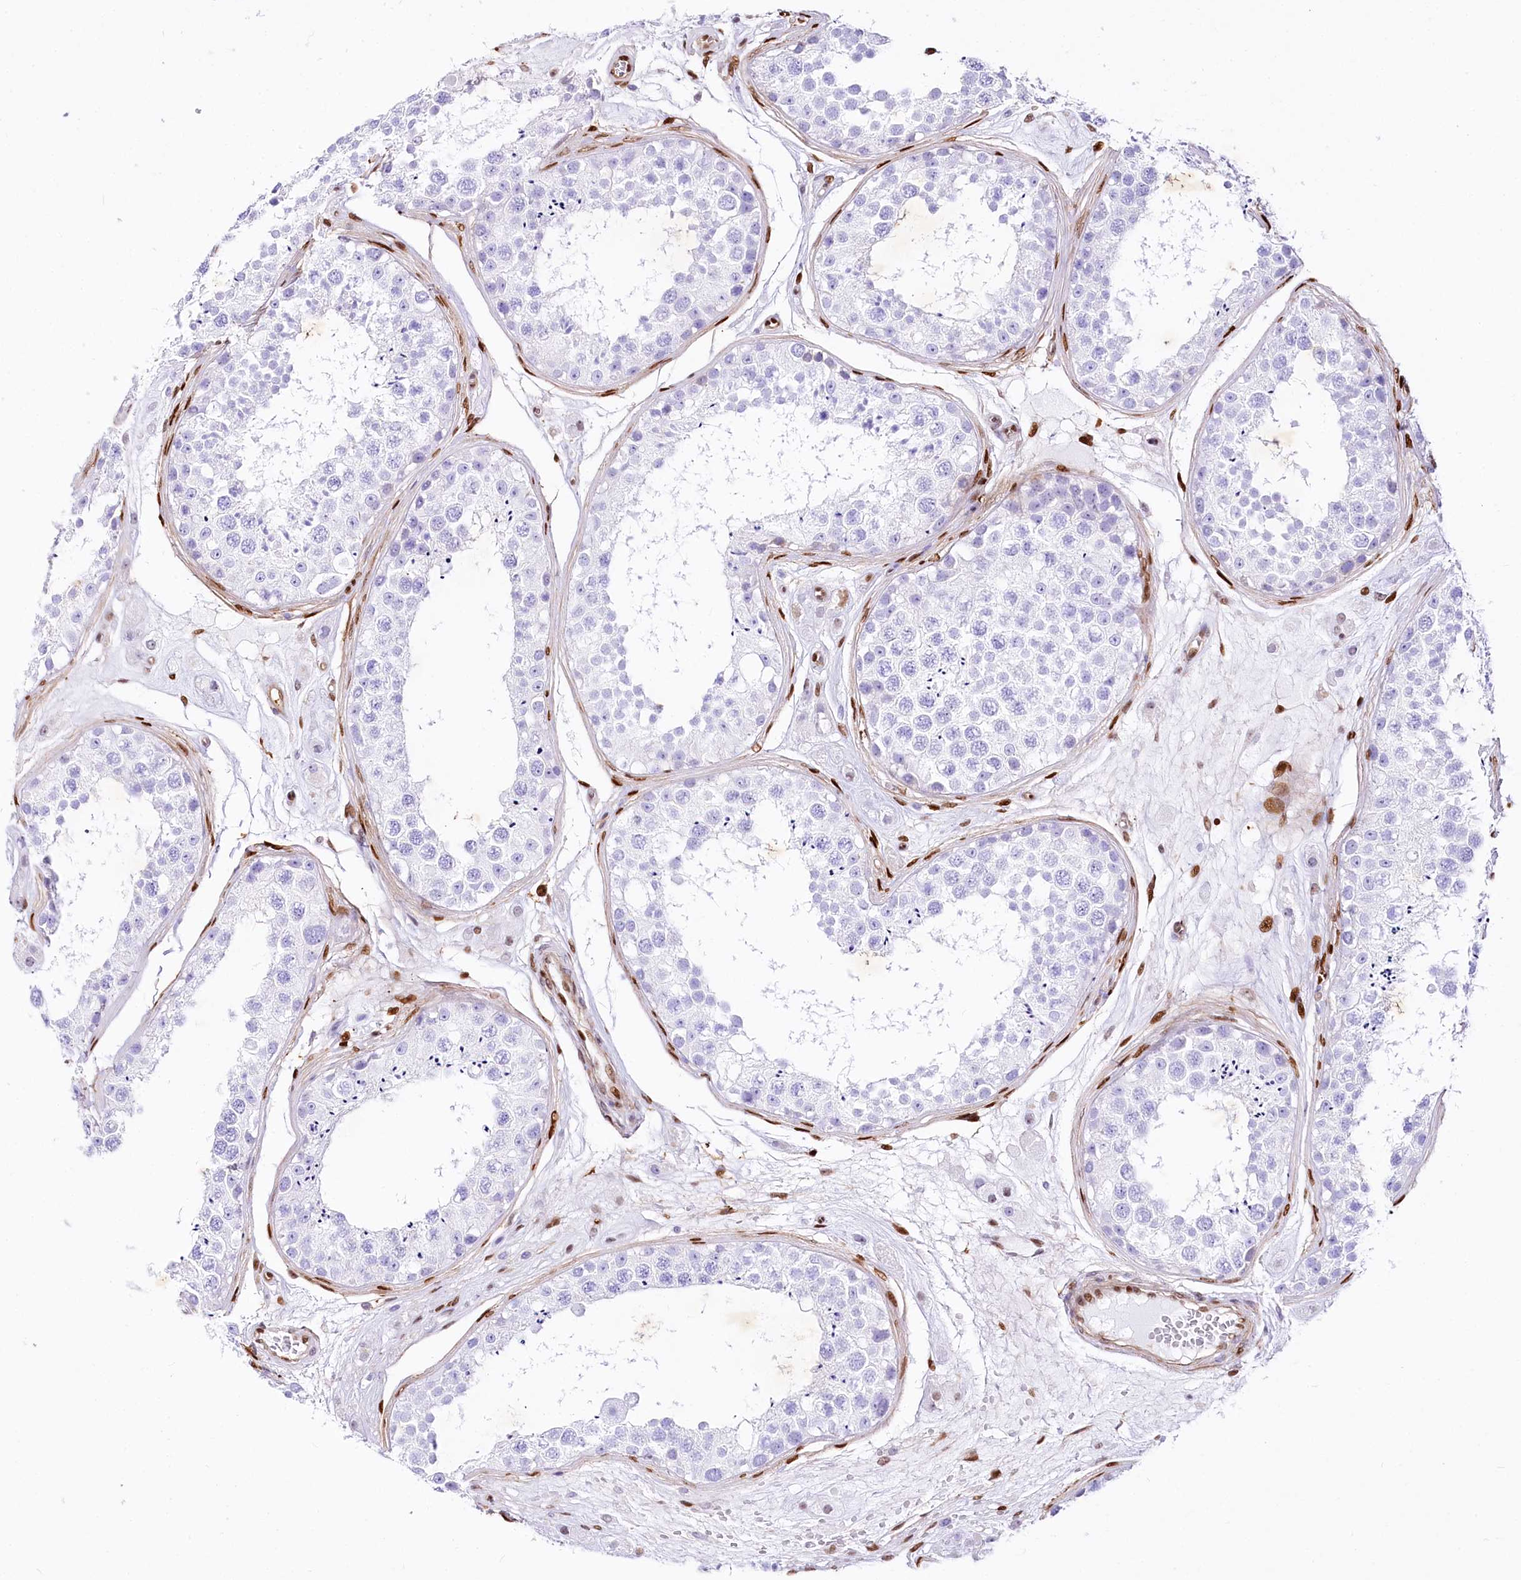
{"staining": {"intensity": "negative", "quantity": "none", "location": "none"}, "tissue": "testis", "cell_type": "Cells in seminiferous ducts", "image_type": "normal", "snomed": [{"axis": "morphology", "description": "Normal tissue, NOS"}, {"axis": "topography", "description": "Testis"}], "caption": "Testis stained for a protein using IHC exhibits no expression cells in seminiferous ducts.", "gene": "PTMS", "patient": {"sex": "male", "age": 25}}